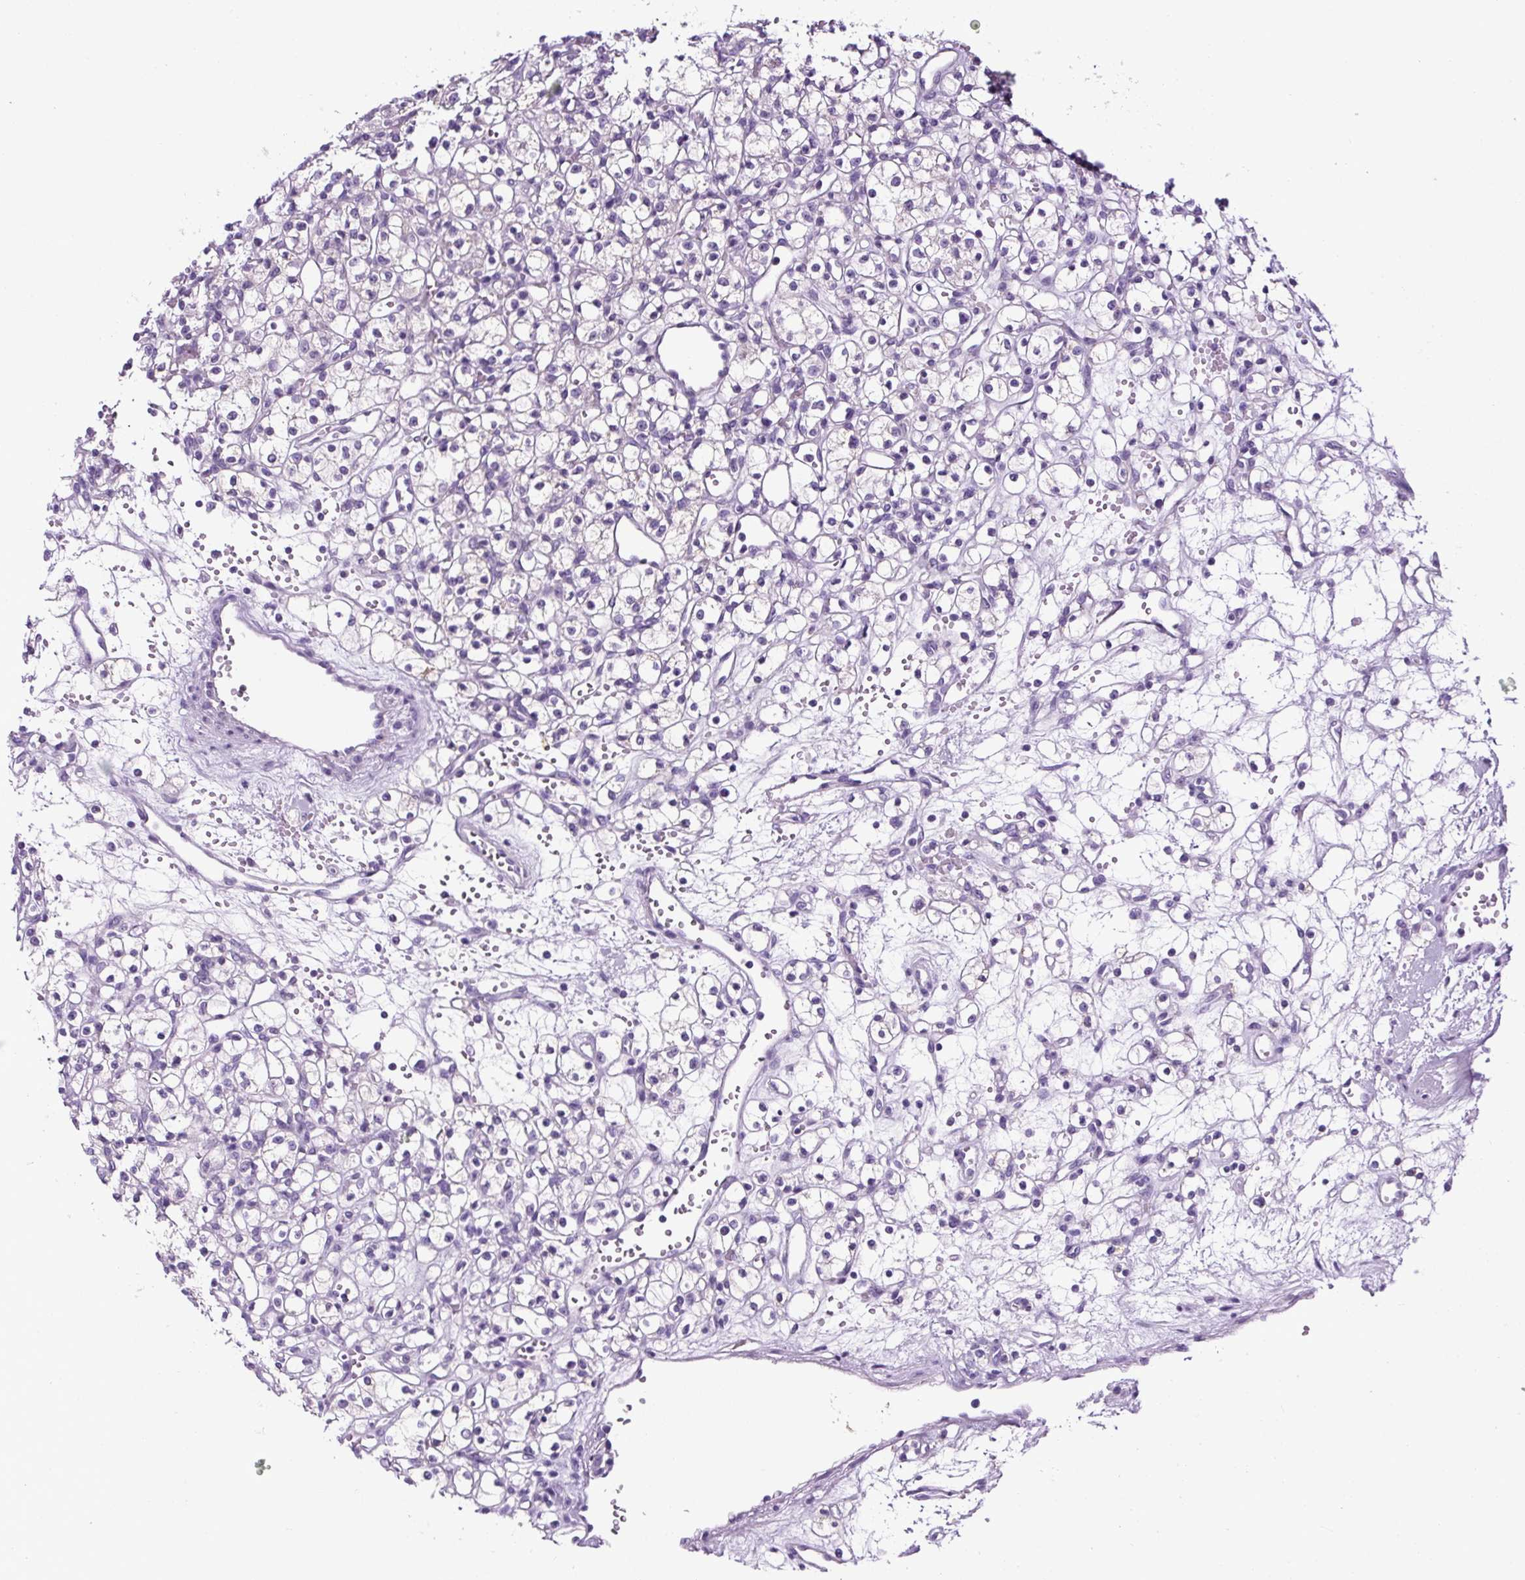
{"staining": {"intensity": "negative", "quantity": "none", "location": "none"}, "tissue": "renal cancer", "cell_type": "Tumor cells", "image_type": "cancer", "snomed": [{"axis": "morphology", "description": "Adenocarcinoma, NOS"}, {"axis": "topography", "description": "Kidney"}], "caption": "High magnification brightfield microscopy of adenocarcinoma (renal) stained with DAB (brown) and counterstained with hematoxylin (blue): tumor cells show no significant positivity. (DAB IHC visualized using brightfield microscopy, high magnification).", "gene": "SP8", "patient": {"sex": "female", "age": 59}}